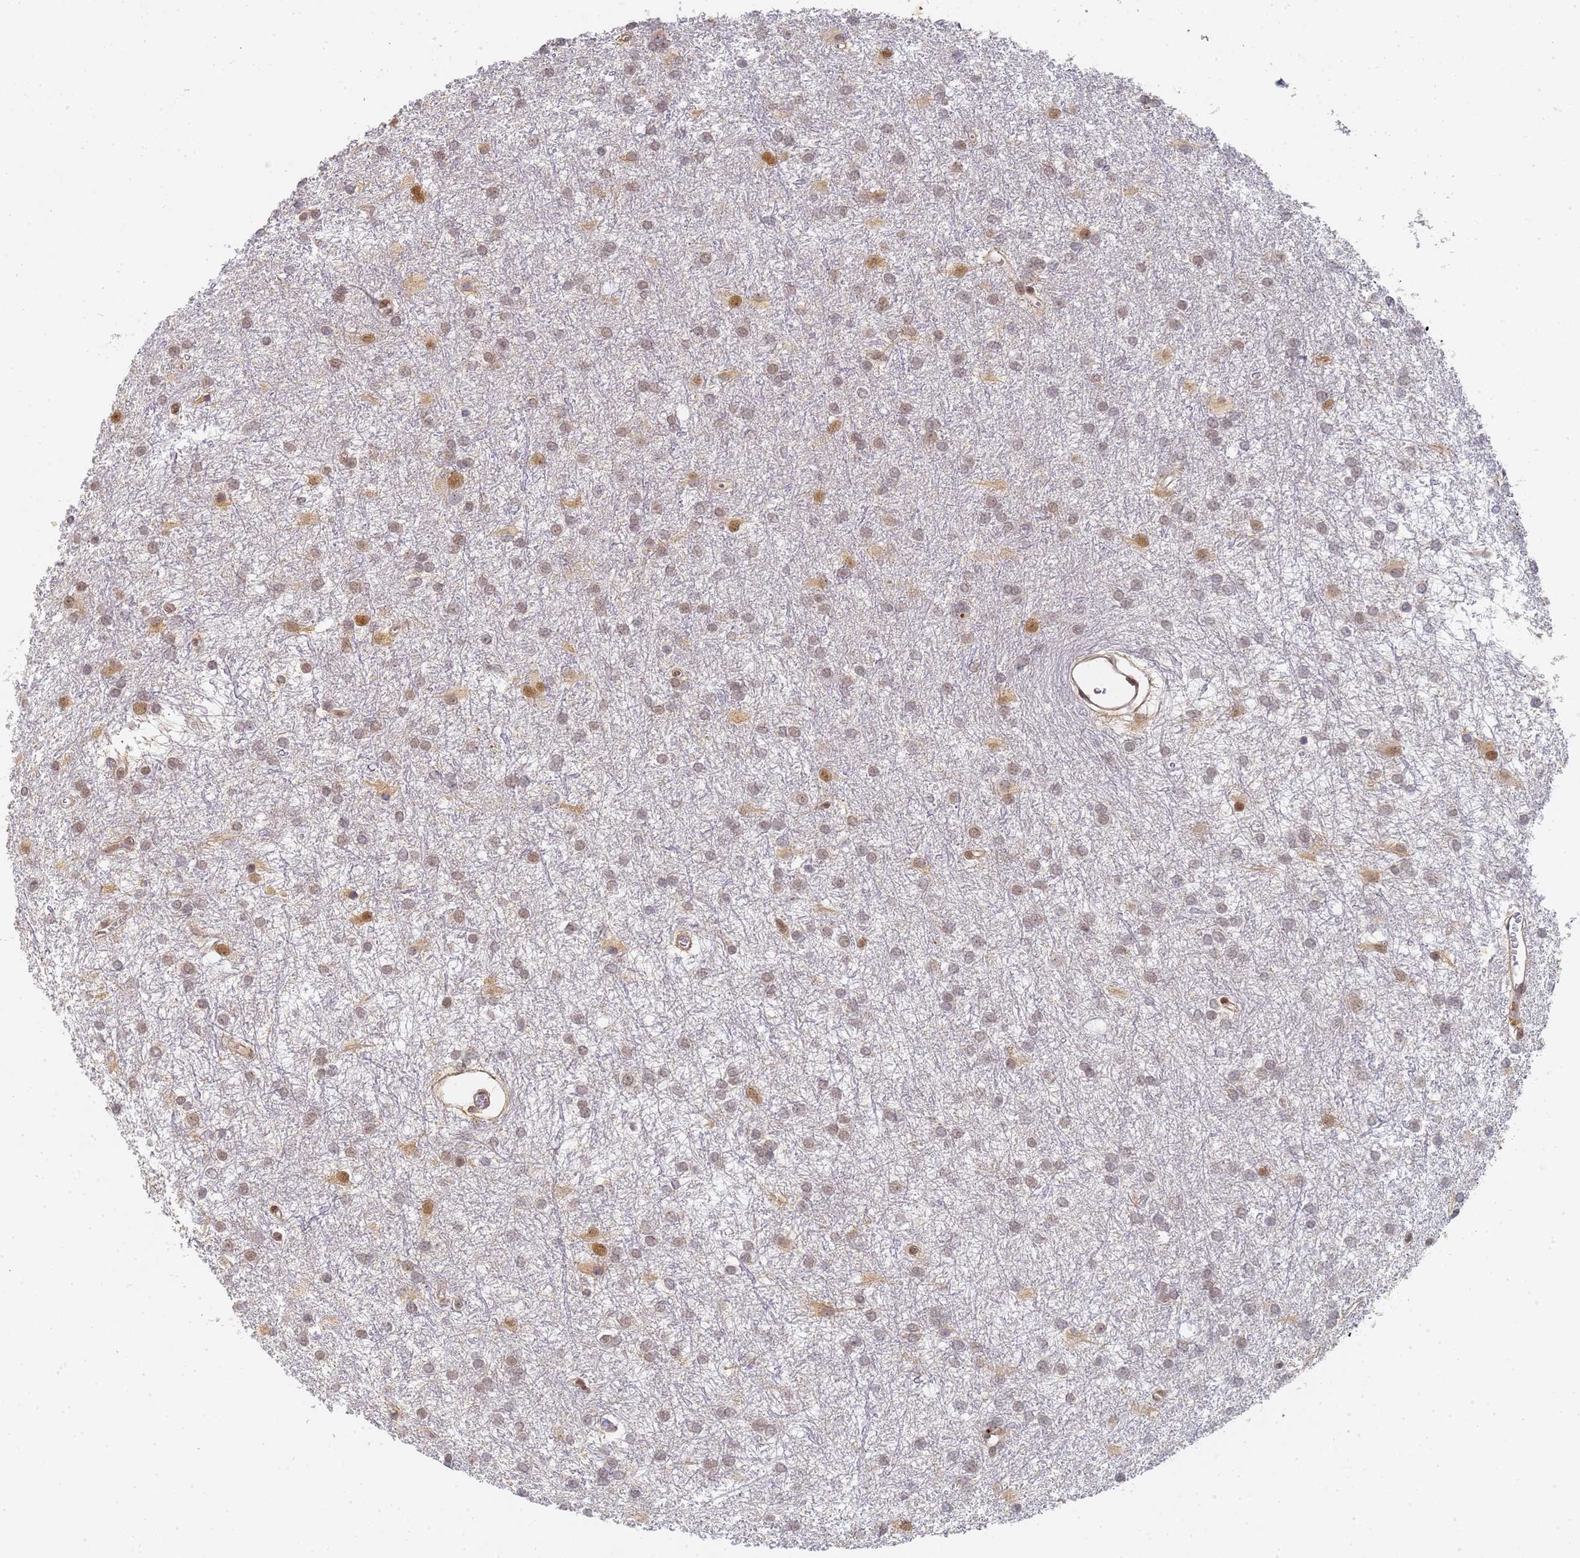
{"staining": {"intensity": "moderate", "quantity": "<25%", "location": "nuclear"}, "tissue": "glioma", "cell_type": "Tumor cells", "image_type": "cancer", "snomed": [{"axis": "morphology", "description": "Glioma, malignant, High grade"}, {"axis": "topography", "description": "Brain"}], "caption": "A brown stain labels moderate nuclear positivity of a protein in human glioma tumor cells.", "gene": "HMCES", "patient": {"sex": "female", "age": 50}}